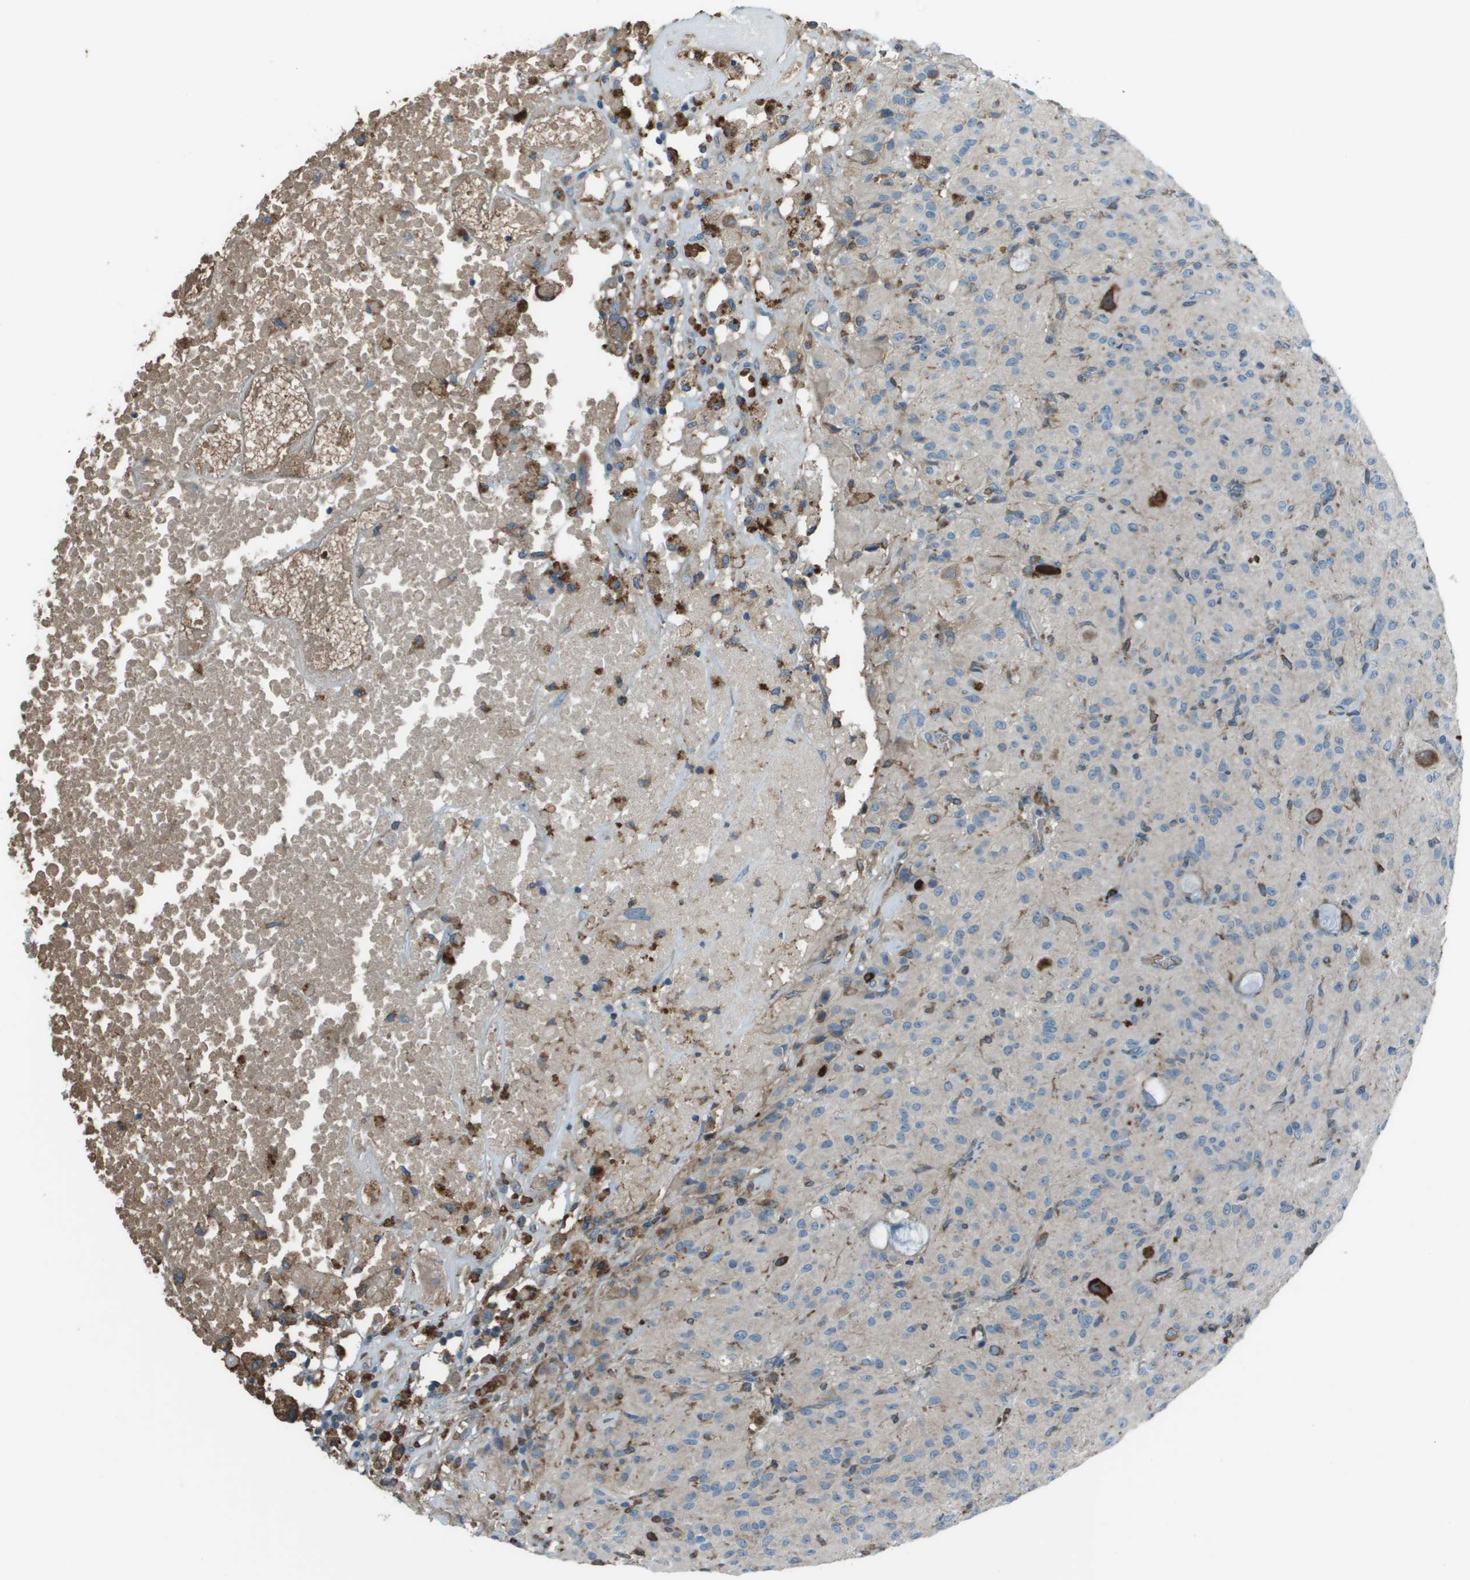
{"staining": {"intensity": "negative", "quantity": "none", "location": "none"}, "tissue": "glioma", "cell_type": "Tumor cells", "image_type": "cancer", "snomed": [{"axis": "morphology", "description": "Glioma, malignant, High grade"}, {"axis": "topography", "description": "Brain"}], "caption": "An immunohistochemistry (IHC) image of malignant glioma (high-grade) is shown. There is no staining in tumor cells of malignant glioma (high-grade). The staining is performed using DAB (3,3'-diaminobenzidine) brown chromogen with nuclei counter-stained in using hematoxylin.", "gene": "UTS2", "patient": {"sex": "female", "age": 59}}